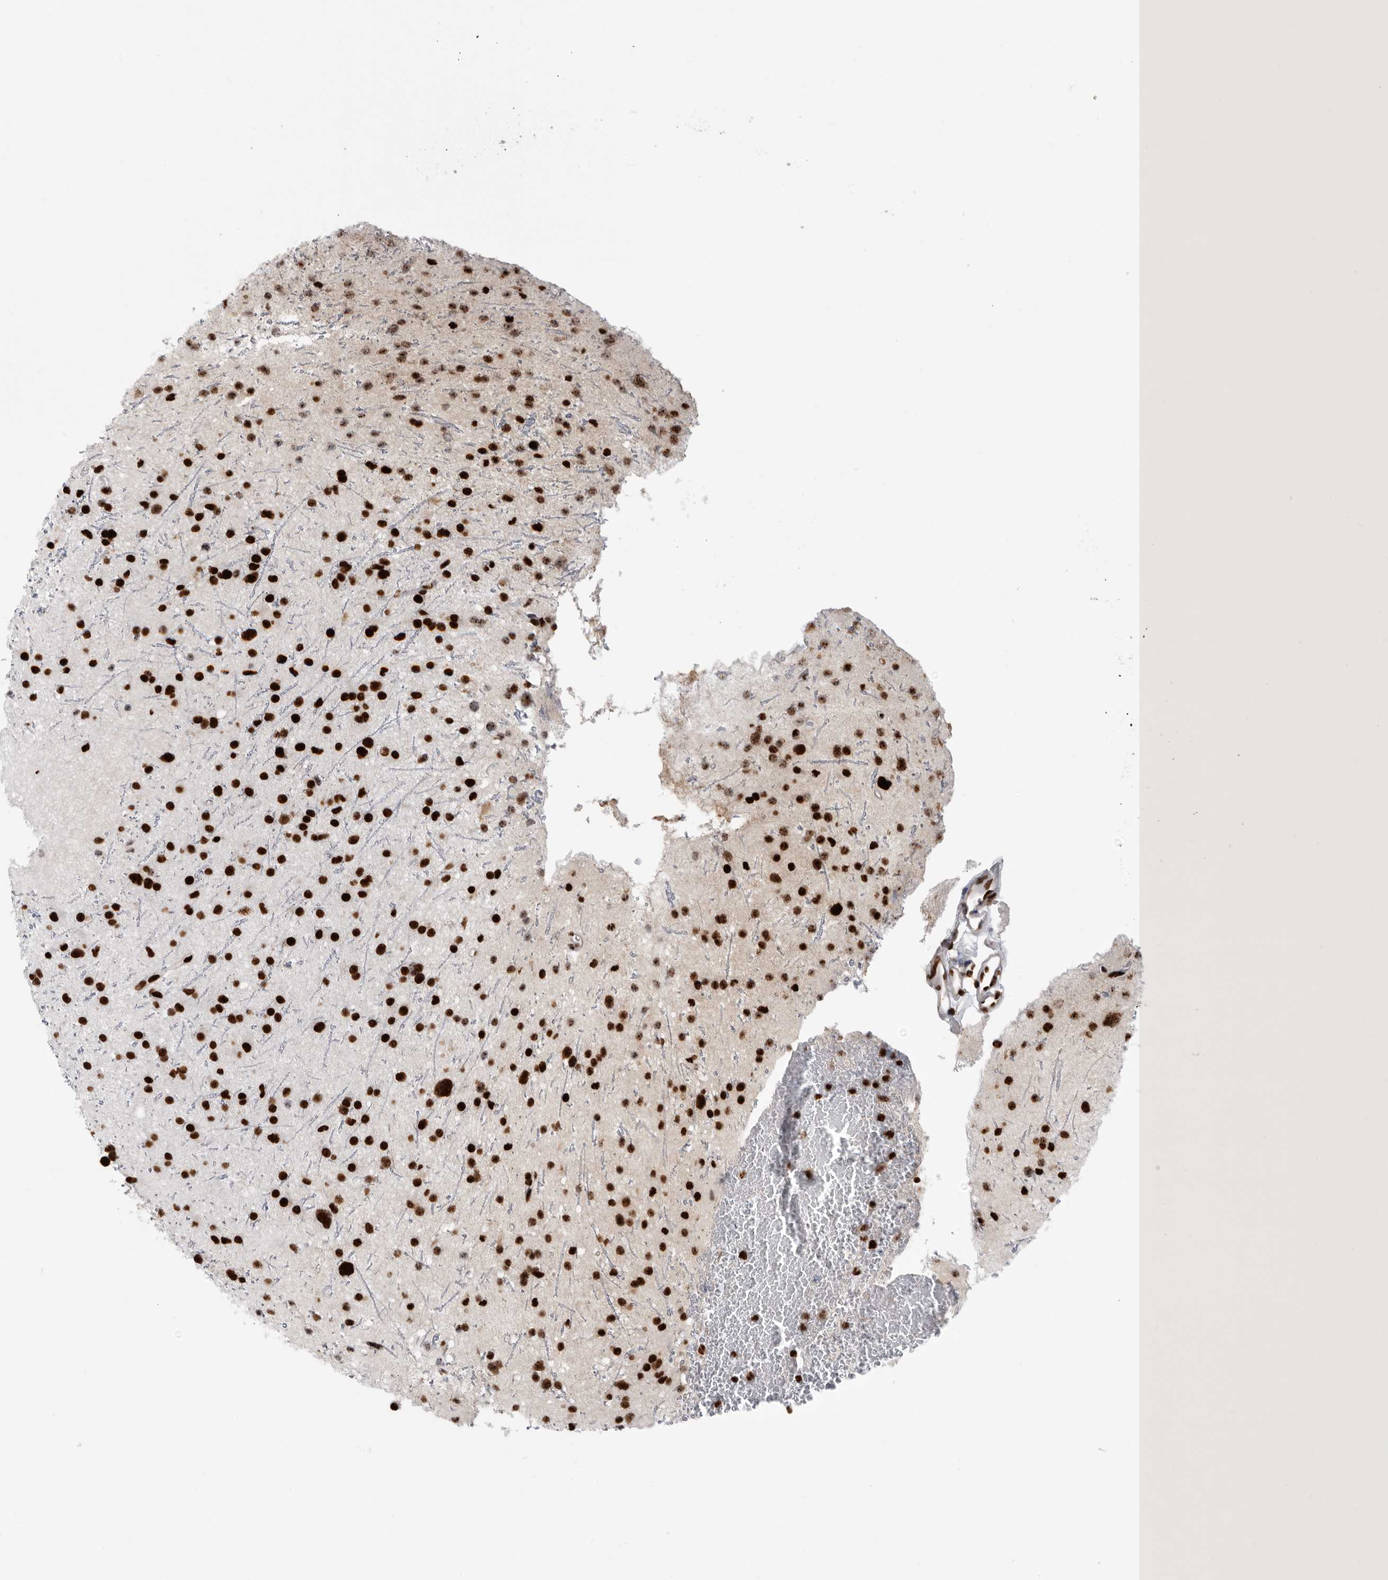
{"staining": {"intensity": "strong", "quantity": ">75%", "location": "nuclear"}, "tissue": "glioma", "cell_type": "Tumor cells", "image_type": "cancer", "snomed": [{"axis": "morphology", "description": "Glioma, malignant, Low grade"}, {"axis": "topography", "description": "Cerebral cortex"}], "caption": "The histopathology image displays immunohistochemical staining of malignant low-grade glioma. There is strong nuclear staining is present in about >75% of tumor cells. (IHC, brightfield microscopy, high magnification).", "gene": "BCLAF1", "patient": {"sex": "female", "age": 39}}